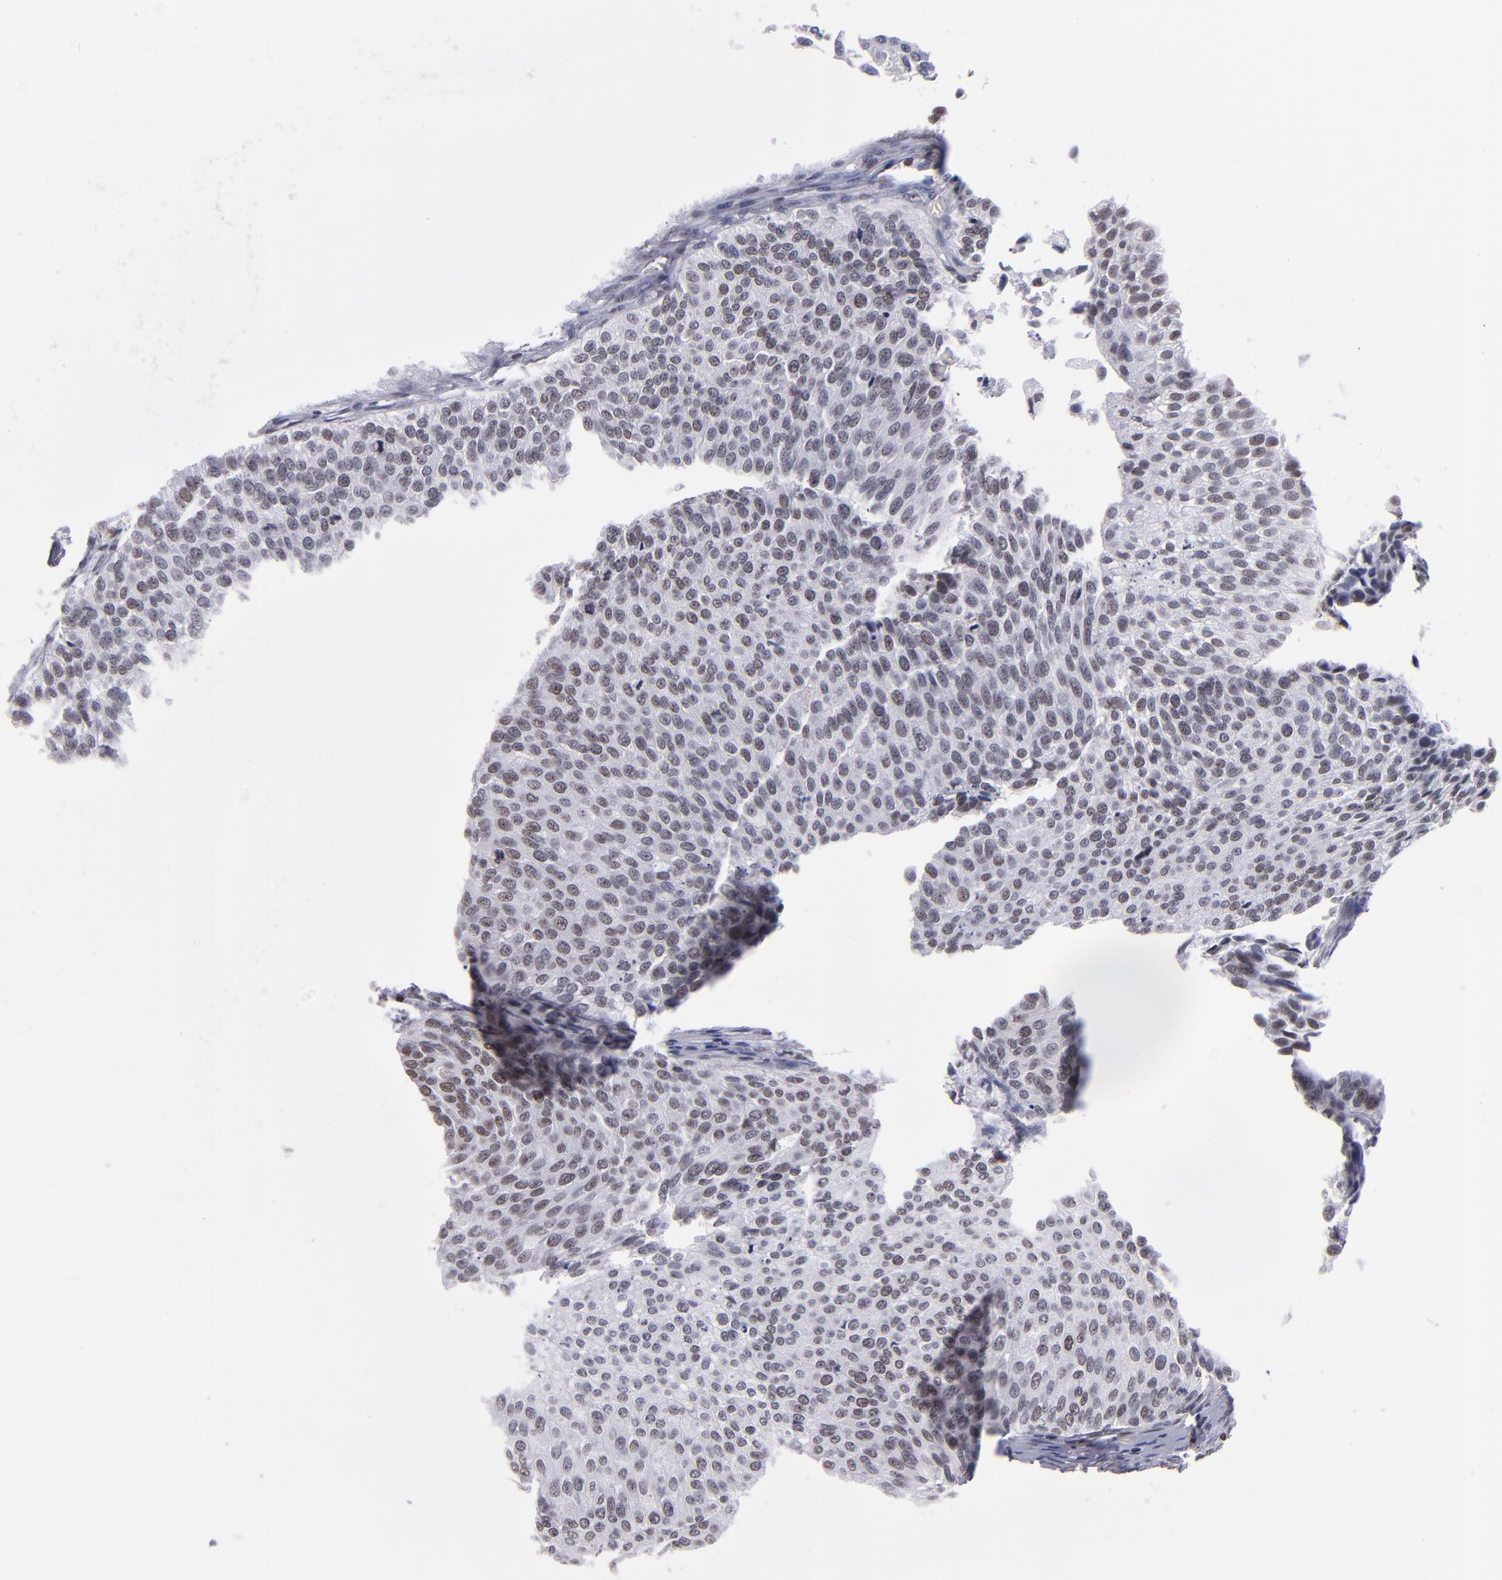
{"staining": {"intensity": "moderate", "quantity": ">75%", "location": "nuclear"}, "tissue": "urothelial cancer", "cell_type": "Tumor cells", "image_type": "cancer", "snomed": [{"axis": "morphology", "description": "Urothelial carcinoma, Low grade"}, {"axis": "topography", "description": "Urinary bladder"}], "caption": "A photomicrograph of human urothelial carcinoma (low-grade) stained for a protein demonstrates moderate nuclear brown staining in tumor cells. The protein of interest is shown in brown color, while the nuclei are stained blue.", "gene": "TERF2", "patient": {"sex": "male", "age": 84}}